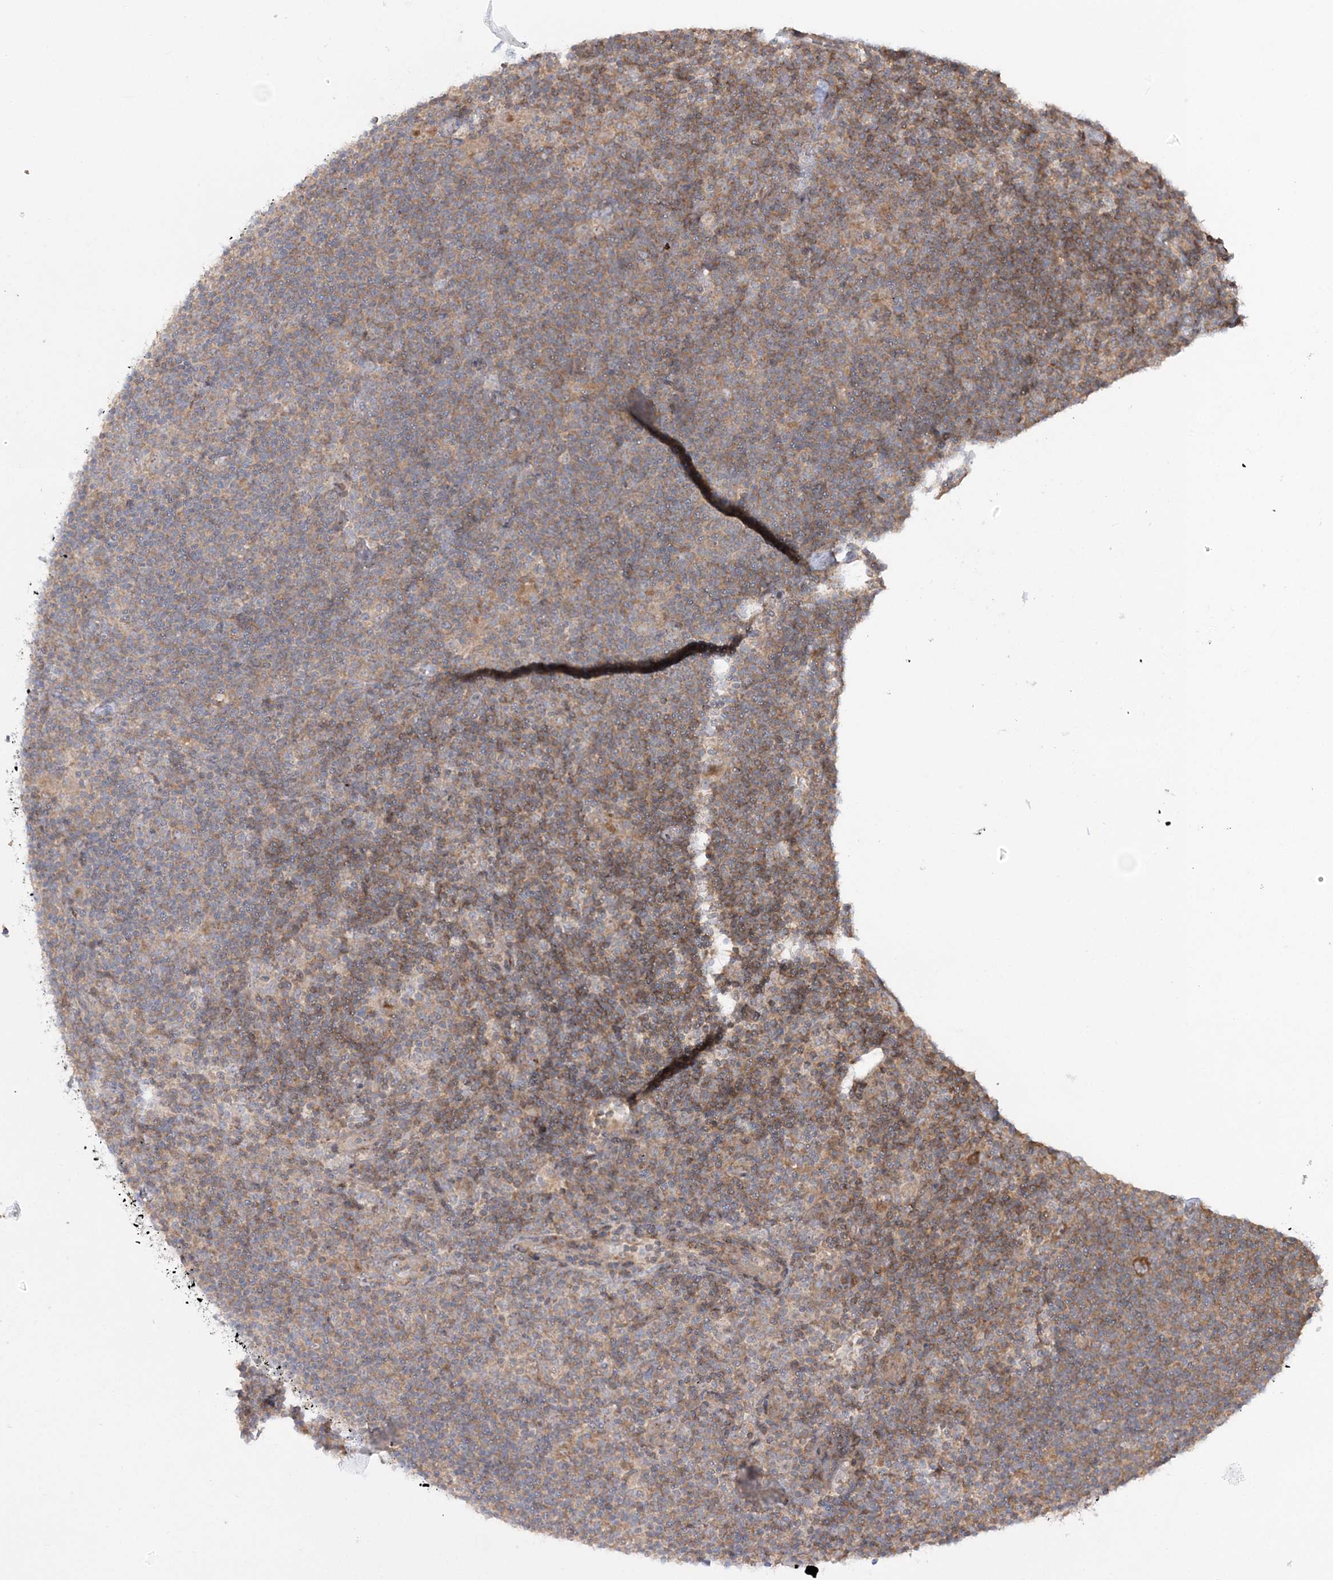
{"staining": {"intensity": "moderate", "quantity": ">75%", "location": "cytoplasmic/membranous"}, "tissue": "lymphoma", "cell_type": "Tumor cells", "image_type": "cancer", "snomed": [{"axis": "morphology", "description": "Hodgkin's disease, NOS"}, {"axis": "topography", "description": "Lymph node"}], "caption": "Human lymphoma stained with a brown dye shows moderate cytoplasmic/membranous positive expression in approximately >75% of tumor cells.", "gene": "MOCS2", "patient": {"sex": "female", "age": 57}}